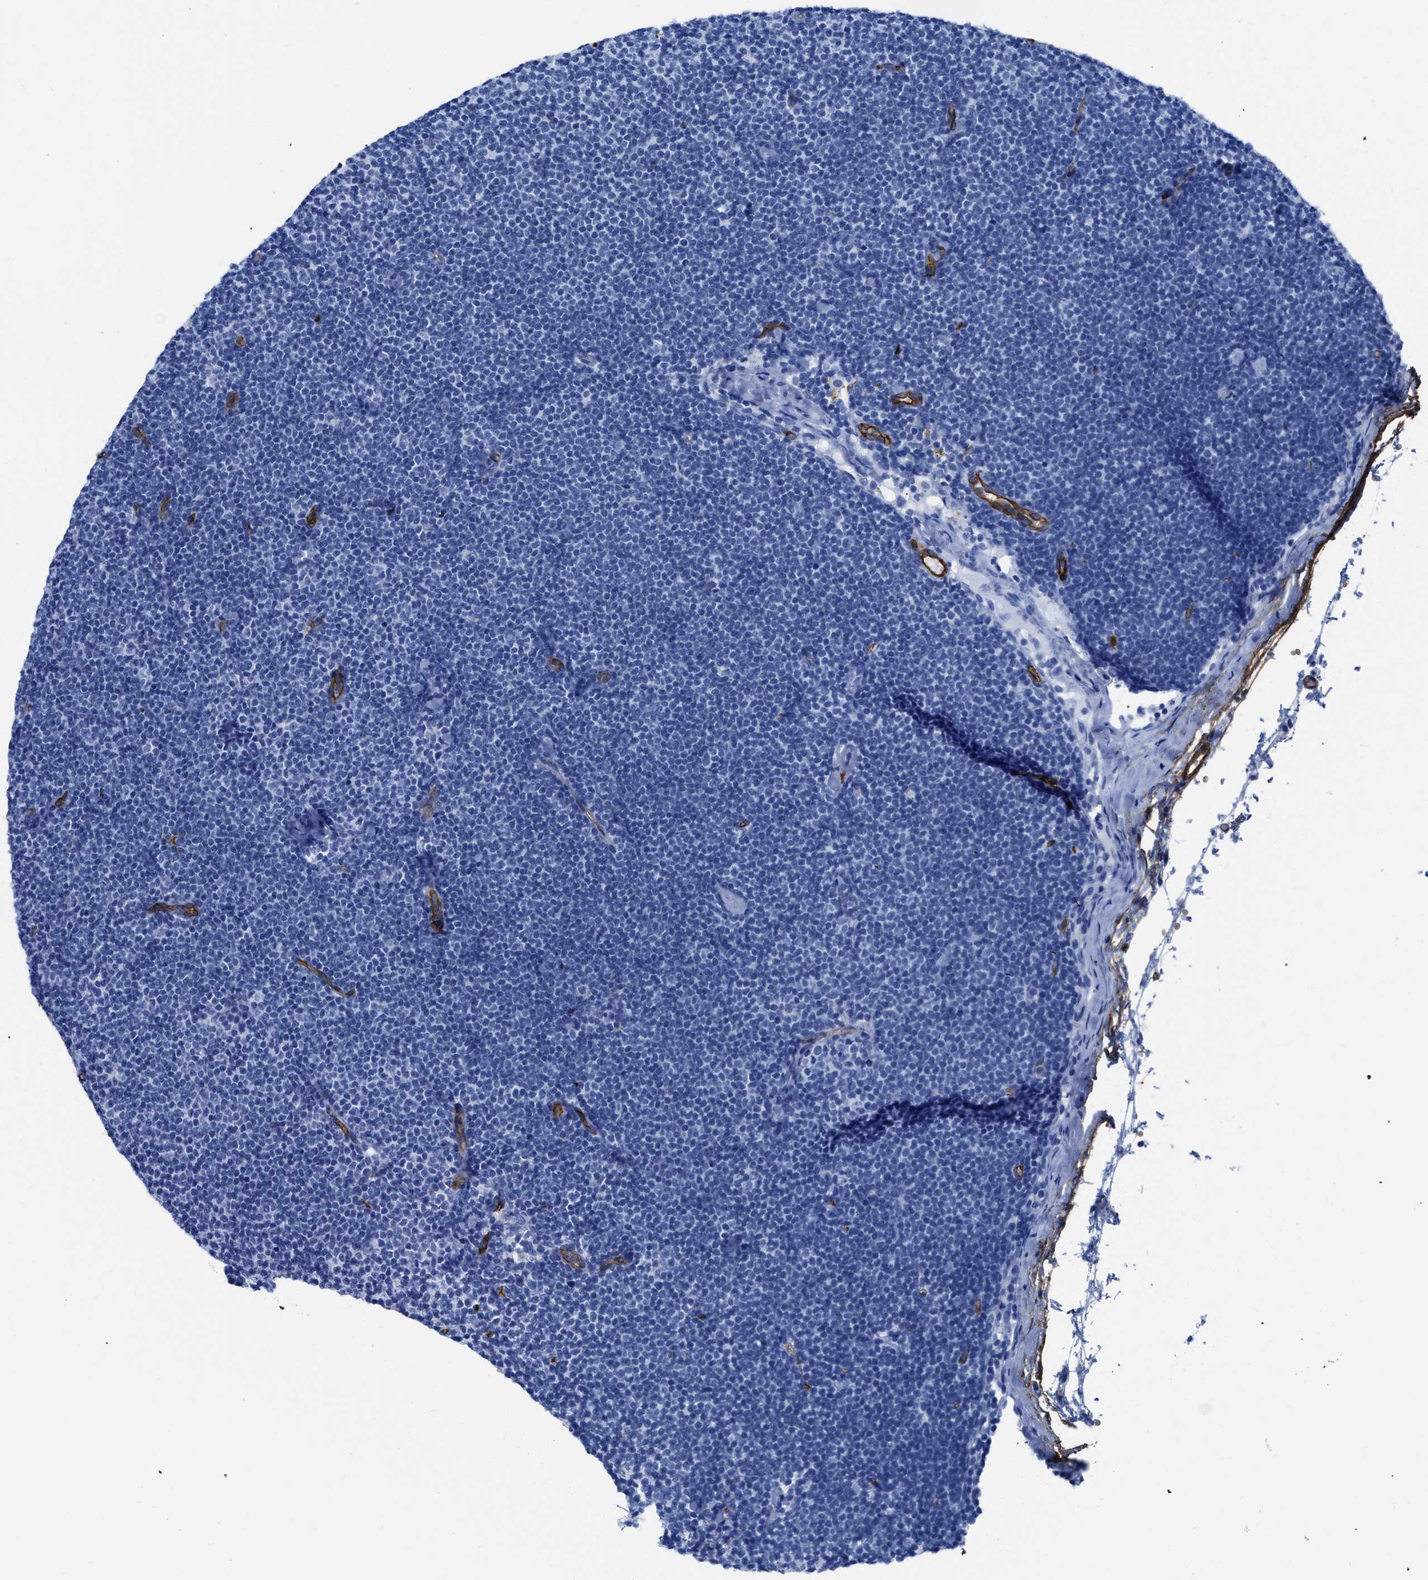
{"staining": {"intensity": "negative", "quantity": "none", "location": "none"}, "tissue": "lymphoma", "cell_type": "Tumor cells", "image_type": "cancer", "snomed": [{"axis": "morphology", "description": "Malignant lymphoma, non-Hodgkin's type, Low grade"}, {"axis": "topography", "description": "Lymph node"}], "caption": "A photomicrograph of human lymphoma is negative for staining in tumor cells.", "gene": "AQP1", "patient": {"sex": "female", "age": 53}}